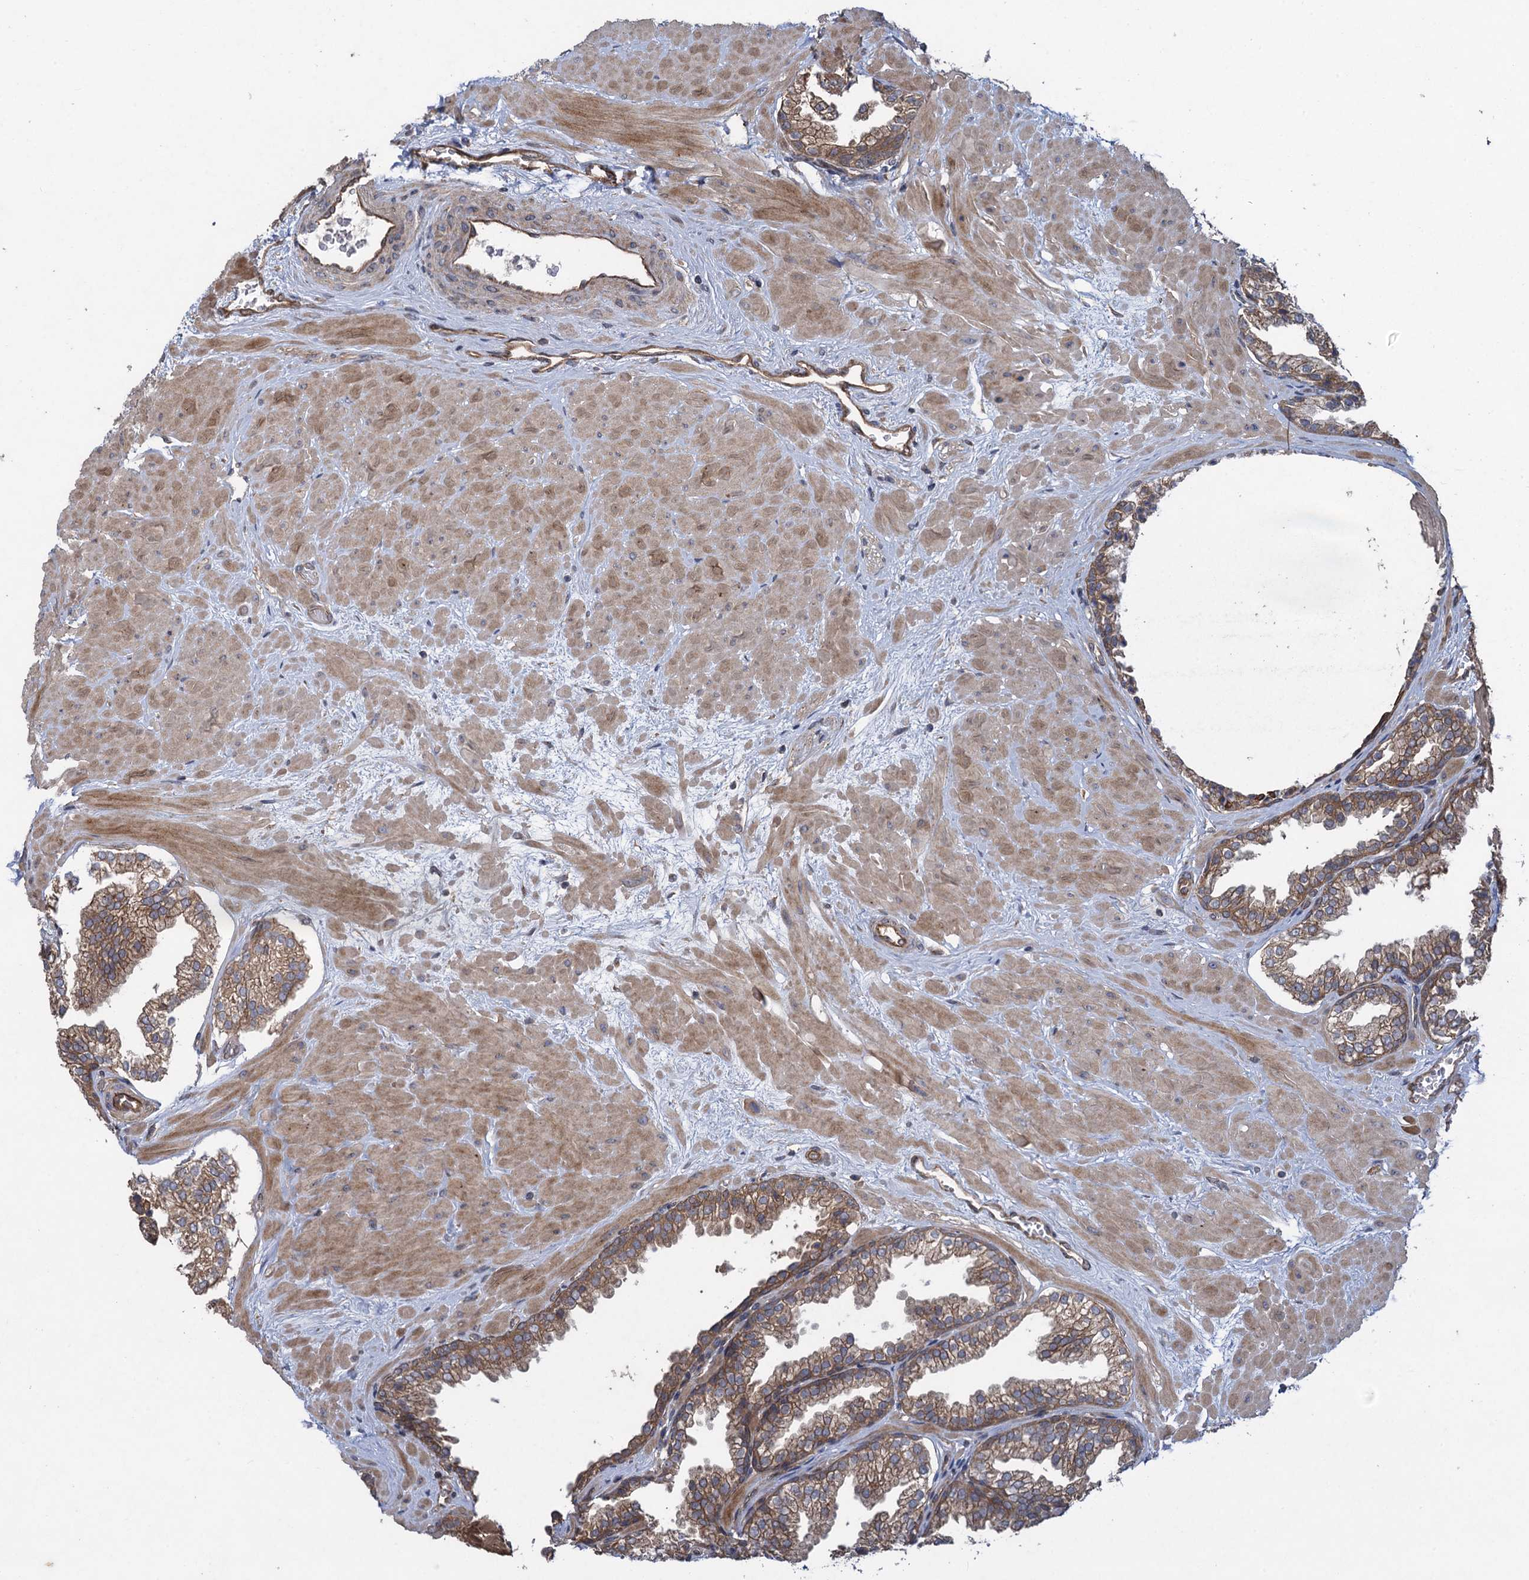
{"staining": {"intensity": "moderate", "quantity": ">75%", "location": "cytoplasmic/membranous"}, "tissue": "prostate", "cell_type": "Glandular cells", "image_type": "normal", "snomed": [{"axis": "morphology", "description": "Normal tissue, NOS"}, {"axis": "topography", "description": "Prostate"}], "caption": "A photomicrograph of prostate stained for a protein displays moderate cytoplasmic/membranous brown staining in glandular cells.", "gene": "HAUS1", "patient": {"sex": "male", "age": 48}}